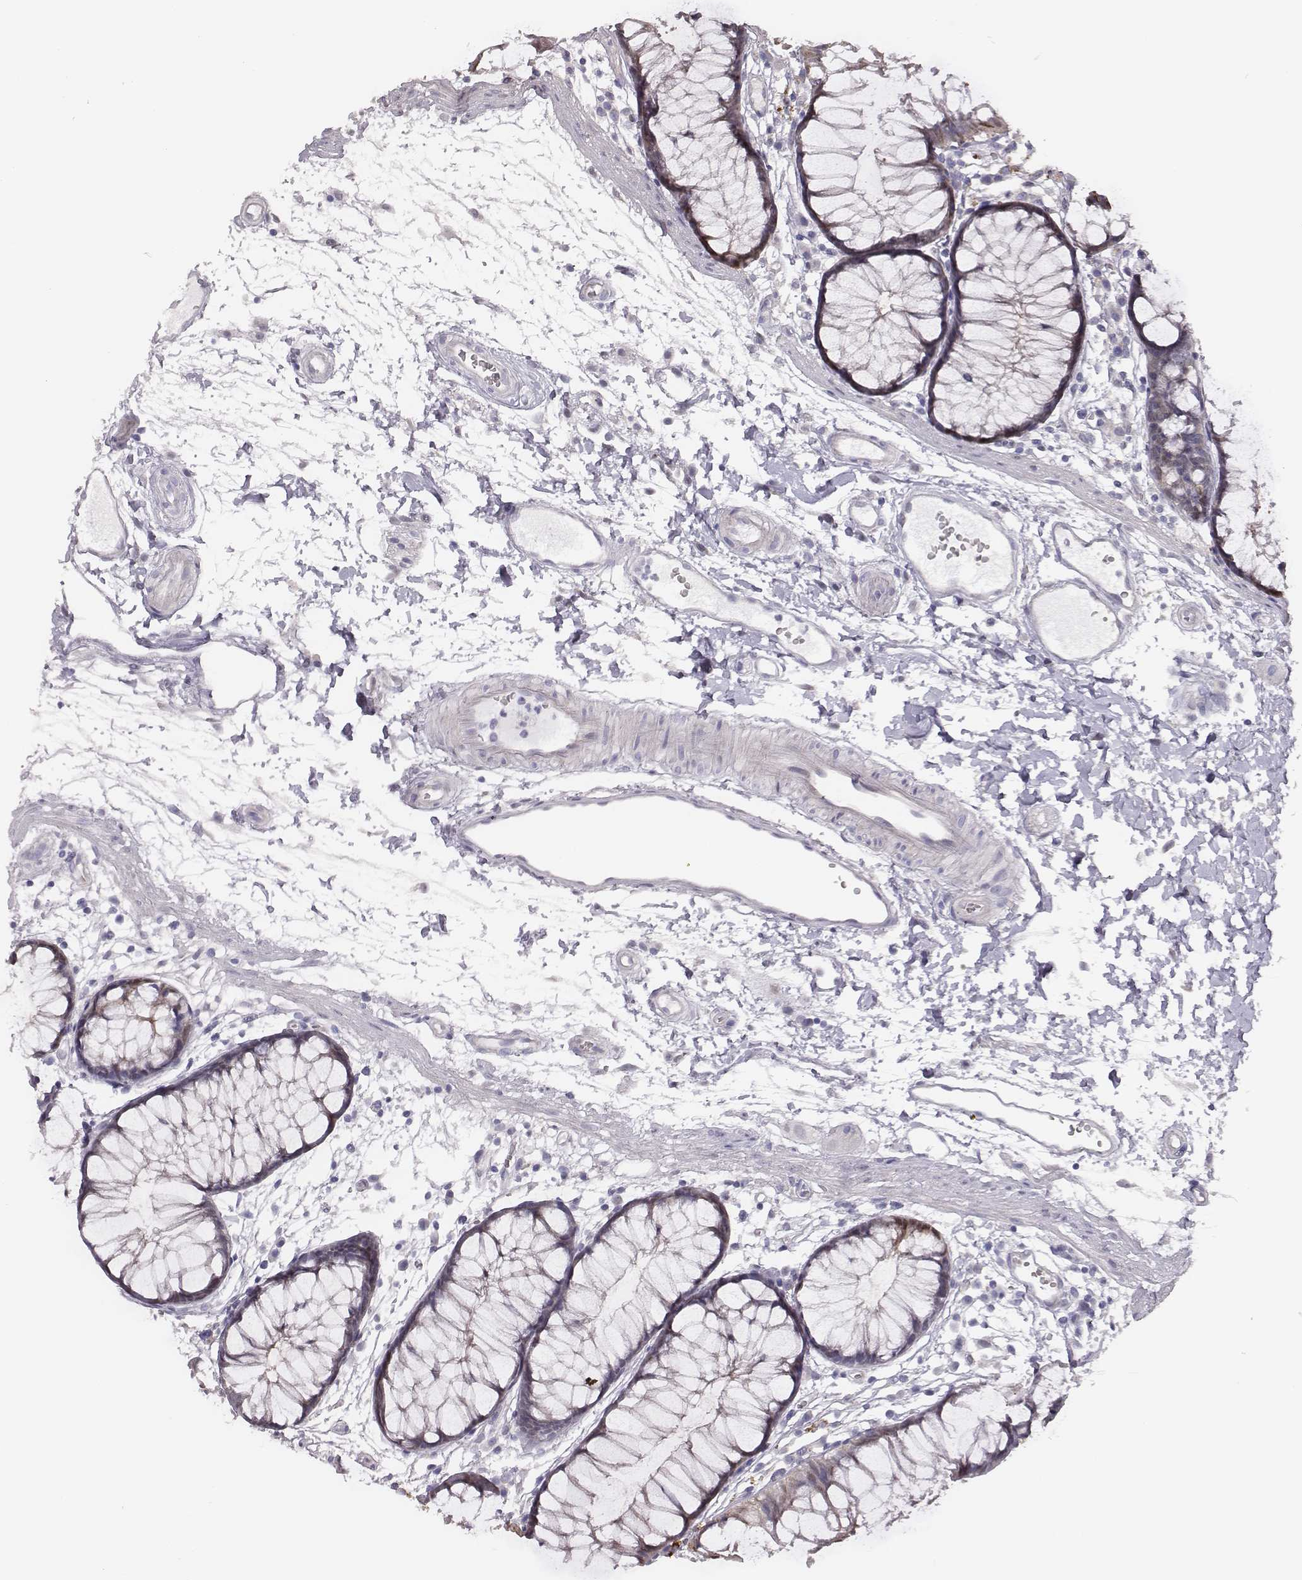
{"staining": {"intensity": "negative", "quantity": "none", "location": "none"}, "tissue": "colon", "cell_type": "Endothelial cells", "image_type": "normal", "snomed": [{"axis": "morphology", "description": "Normal tissue, NOS"}, {"axis": "morphology", "description": "Adenocarcinoma, NOS"}, {"axis": "topography", "description": "Colon"}], "caption": "This micrograph is of normal colon stained with IHC to label a protein in brown with the nuclei are counter-stained blue. There is no staining in endothelial cells. (Stains: DAB immunohistochemistry (IHC) with hematoxylin counter stain, Microscopy: brightfield microscopy at high magnification).", "gene": "SCML2", "patient": {"sex": "male", "age": 65}}